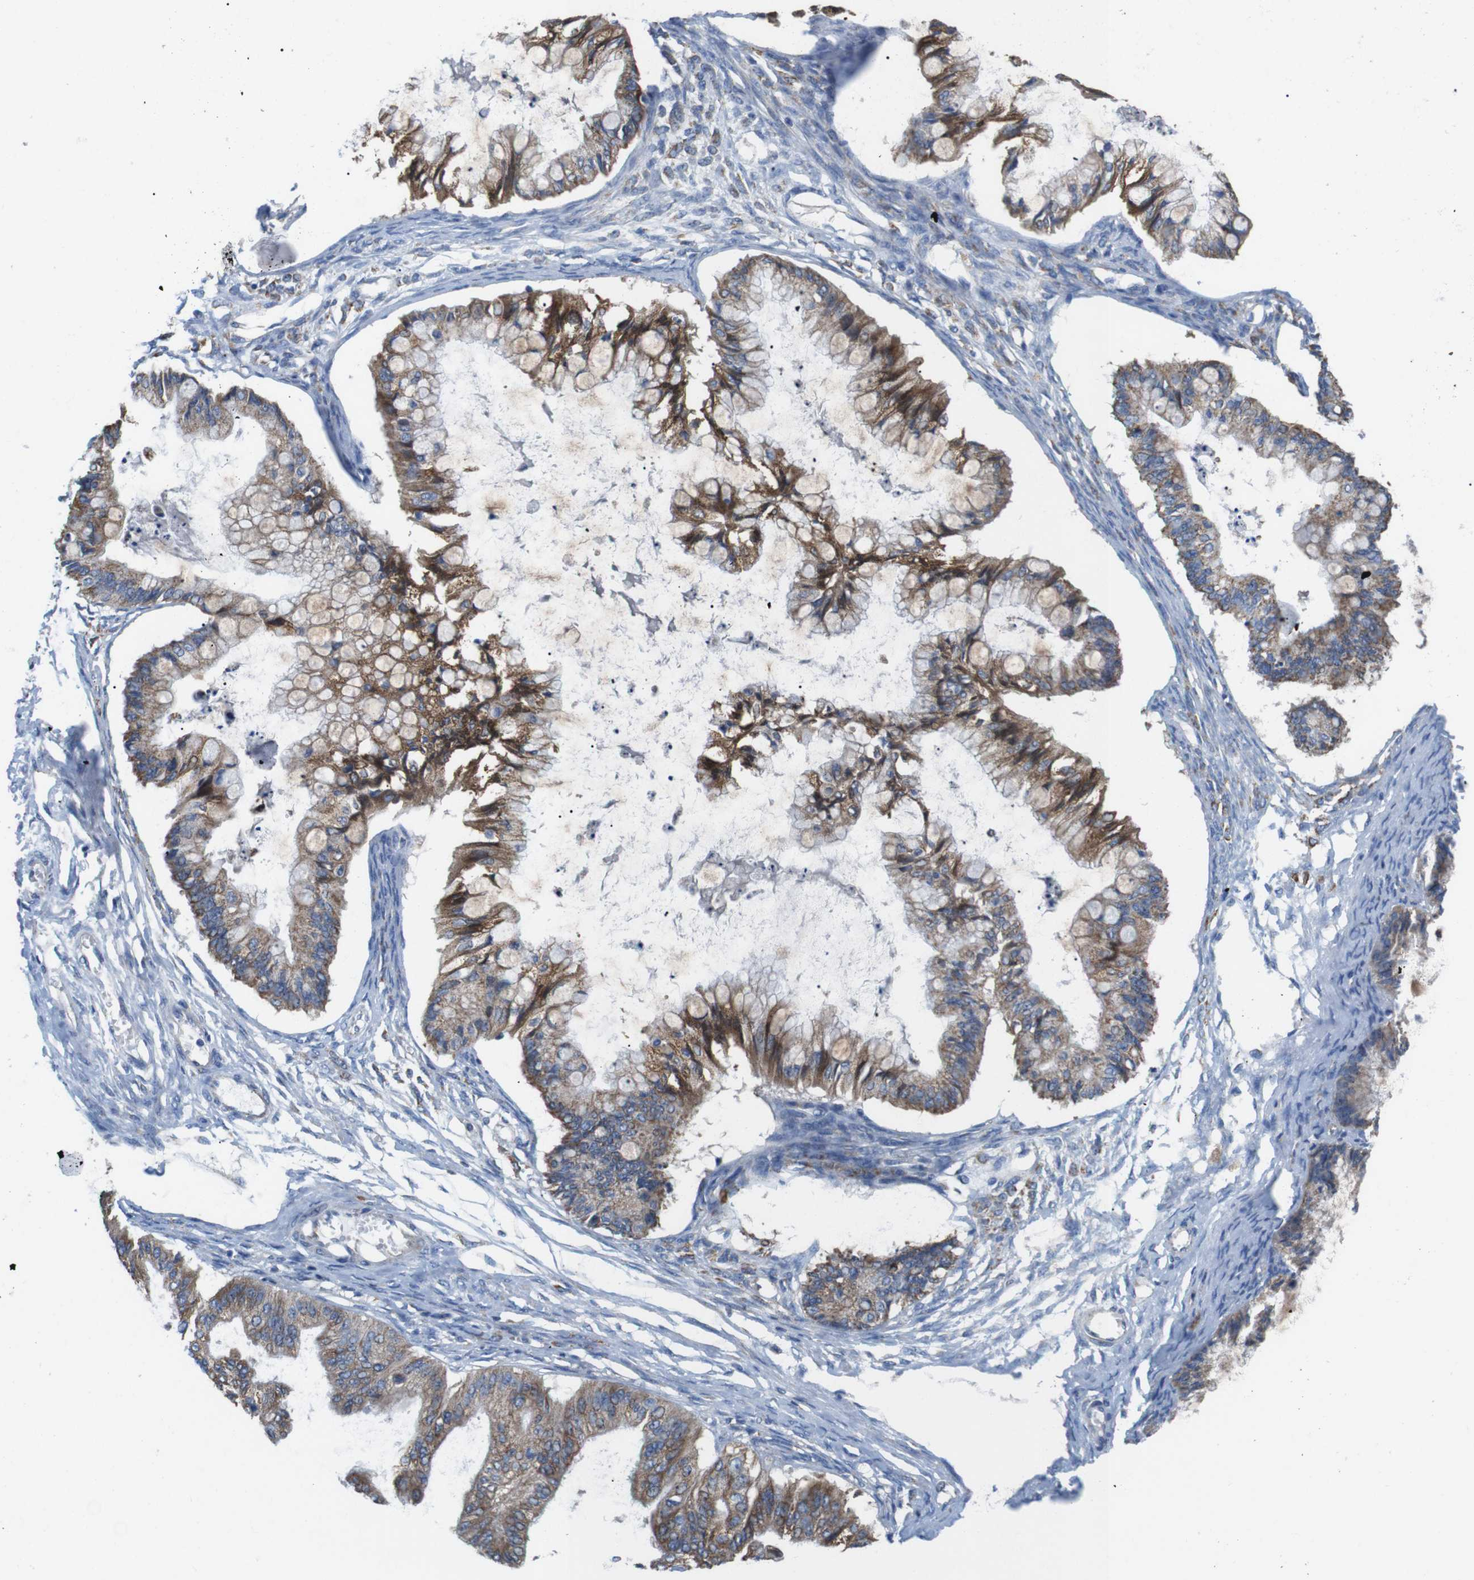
{"staining": {"intensity": "moderate", "quantity": ">75%", "location": "cytoplasmic/membranous"}, "tissue": "ovarian cancer", "cell_type": "Tumor cells", "image_type": "cancer", "snomed": [{"axis": "morphology", "description": "Cystadenocarcinoma, mucinous, NOS"}, {"axis": "topography", "description": "Ovary"}], "caption": "Human ovarian cancer (mucinous cystadenocarcinoma) stained with a protein marker displays moderate staining in tumor cells.", "gene": "F2RL1", "patient": {"sex": "female", "age": 57}}